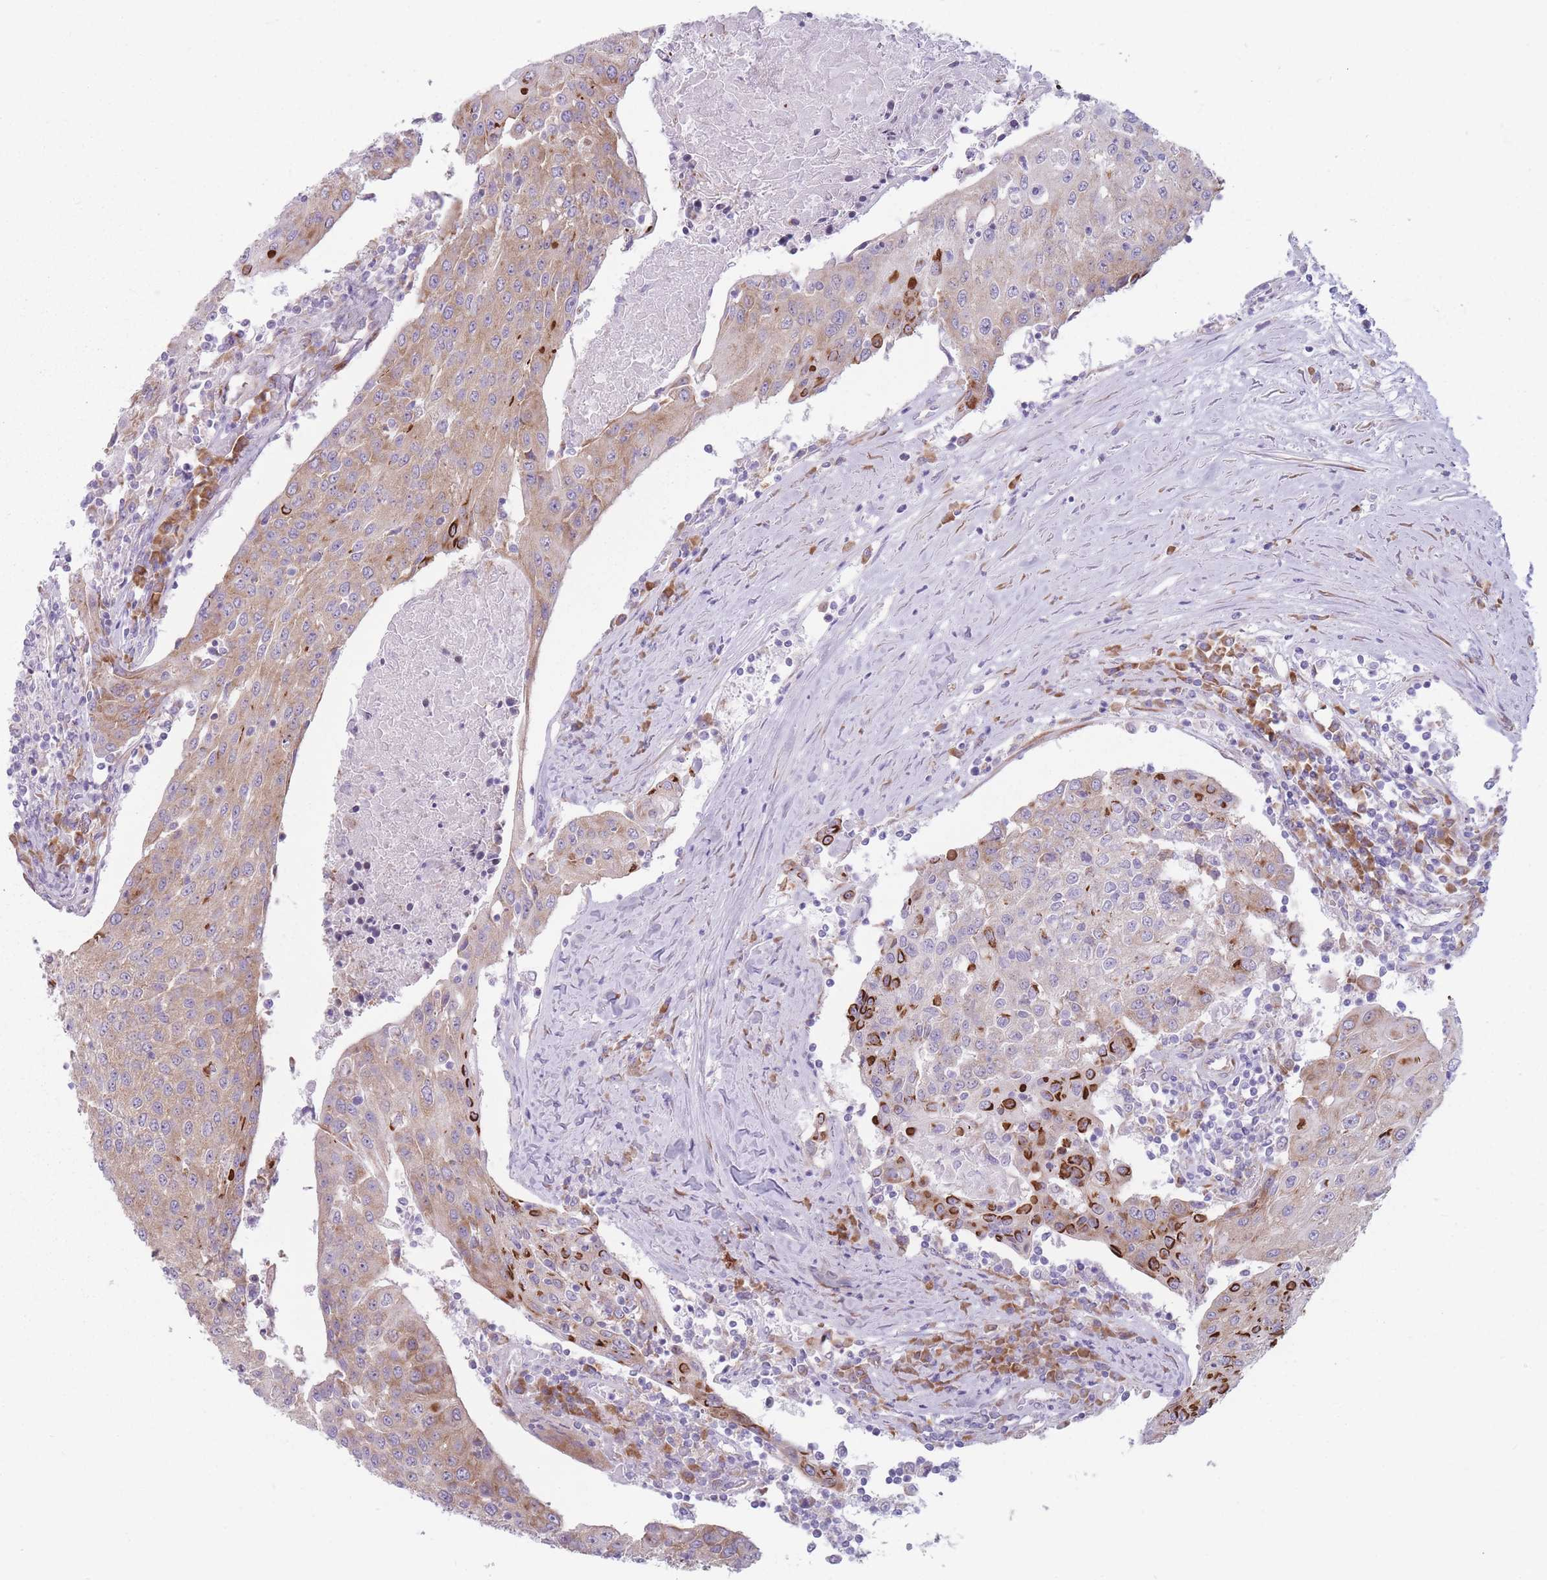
{"staining": {"intensity": "moderate", "quantity": "25%-75%", "location": "cytoplasmic/membranous"}, "tissue": "urothelial cancer", "cell_type": "Tumor cells", "image_type": "cancer", "snomed": [{"axis": "morphology", "description": "Urothelial carcinoma, High grade"}, {"axis": "topography", "description": "Urinary bladder"}], "caption": "Immunohistochemistry of human urothelial carcinoma (high-grade) displays medium levels of moderate cytoplasmic/membranous staining in about 25%-75% of tumor cells.", "gene": "RPL18", "patient": {"sex": "female", "age": 85}}